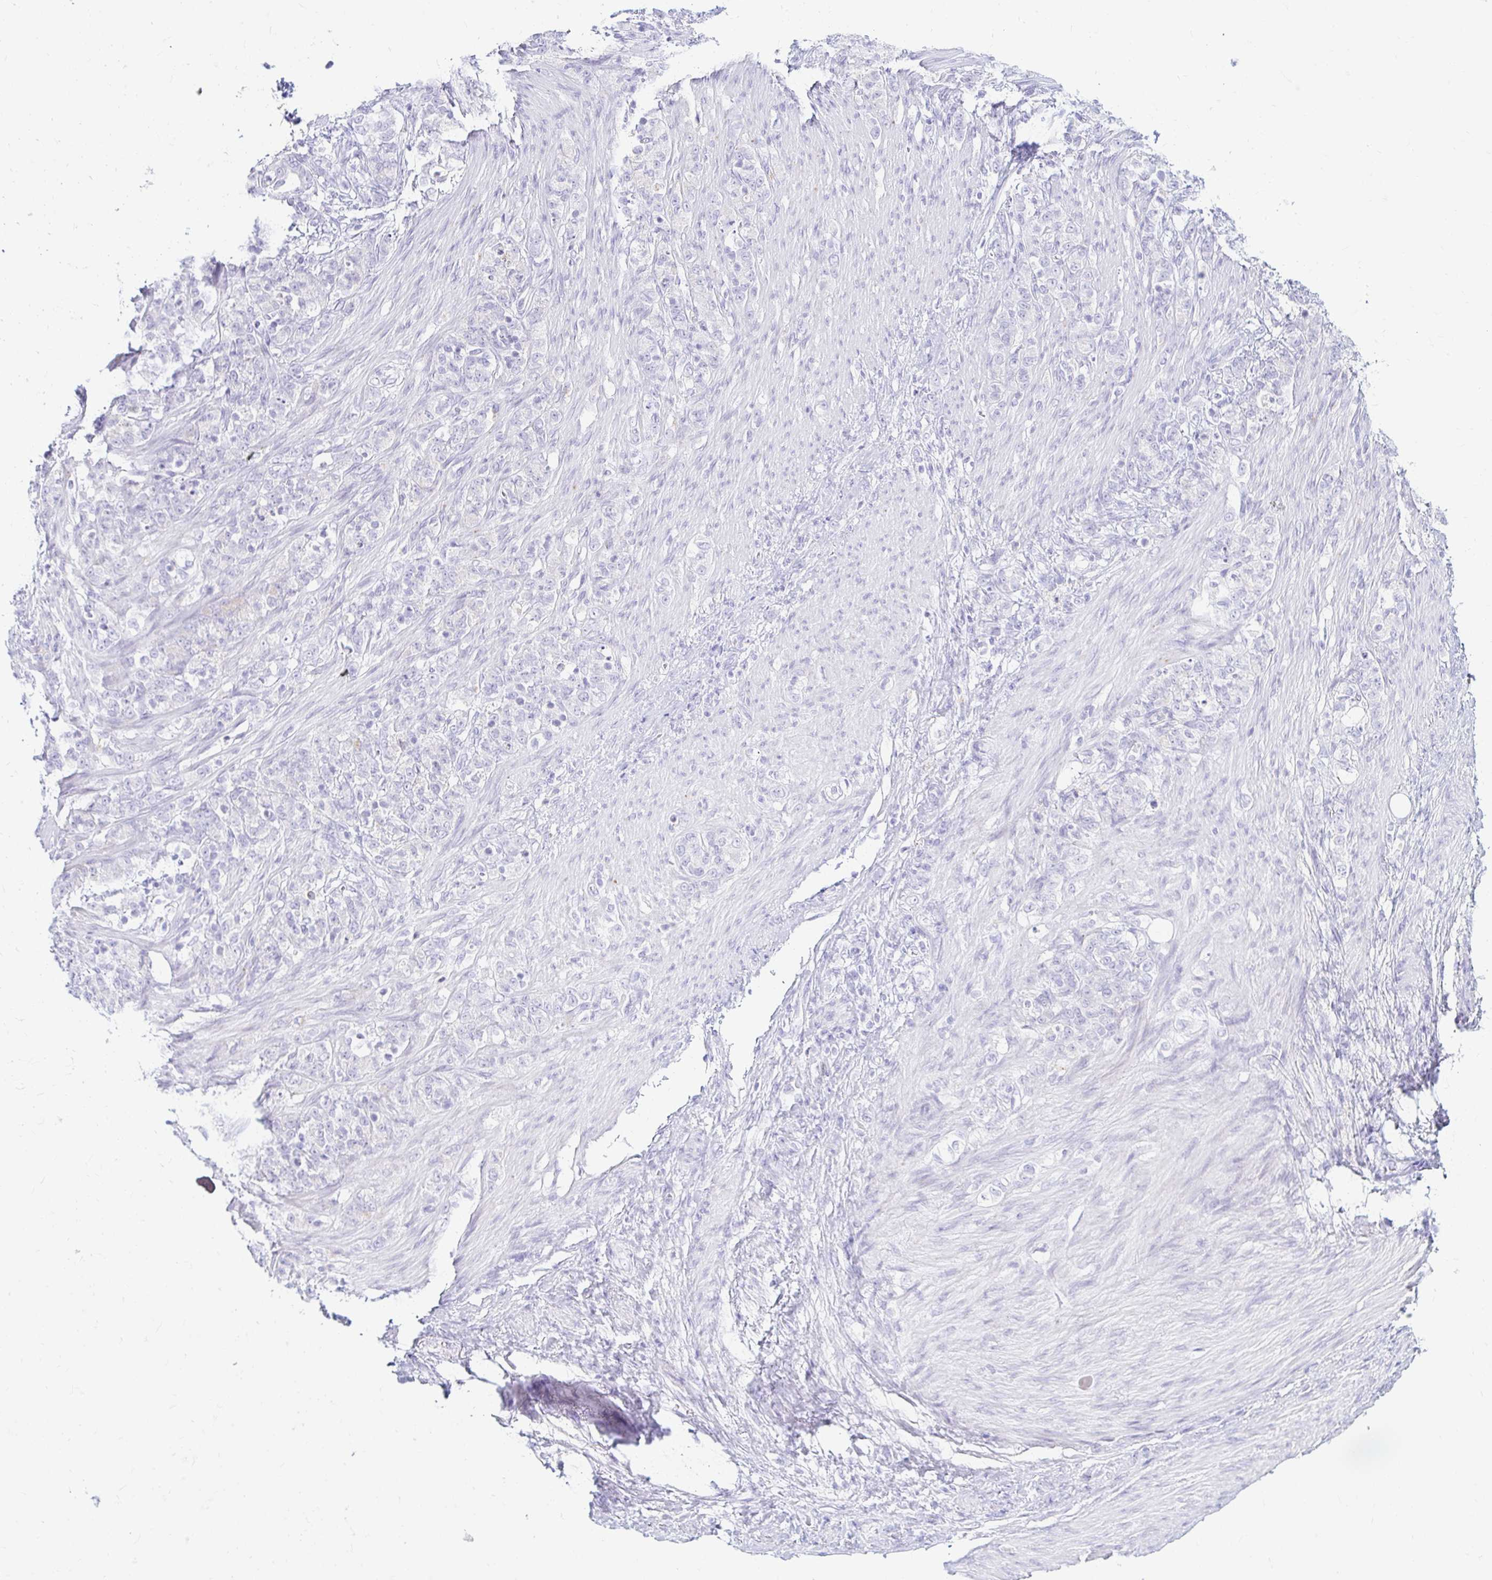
{"staining": {"intensity": "negative", "quantity": "none", "location": "none"}, "tissue": "stomach cancer", "cell_type": "Tumor cells", "image_type": "cancer", "snomed": [{"axis": "morphology", "description": "Adenocarcinoma, NOS"}, {"axis": "topography", "description": "Stomach"}], "caption": "Stomach cancer (adenocarcinoma) stained for a protein using immunohistochemistry (IHC) exhibits no expression tumor cells.", "gene": "ERICH6", "patient": {"sex": "female", "age": 79}}